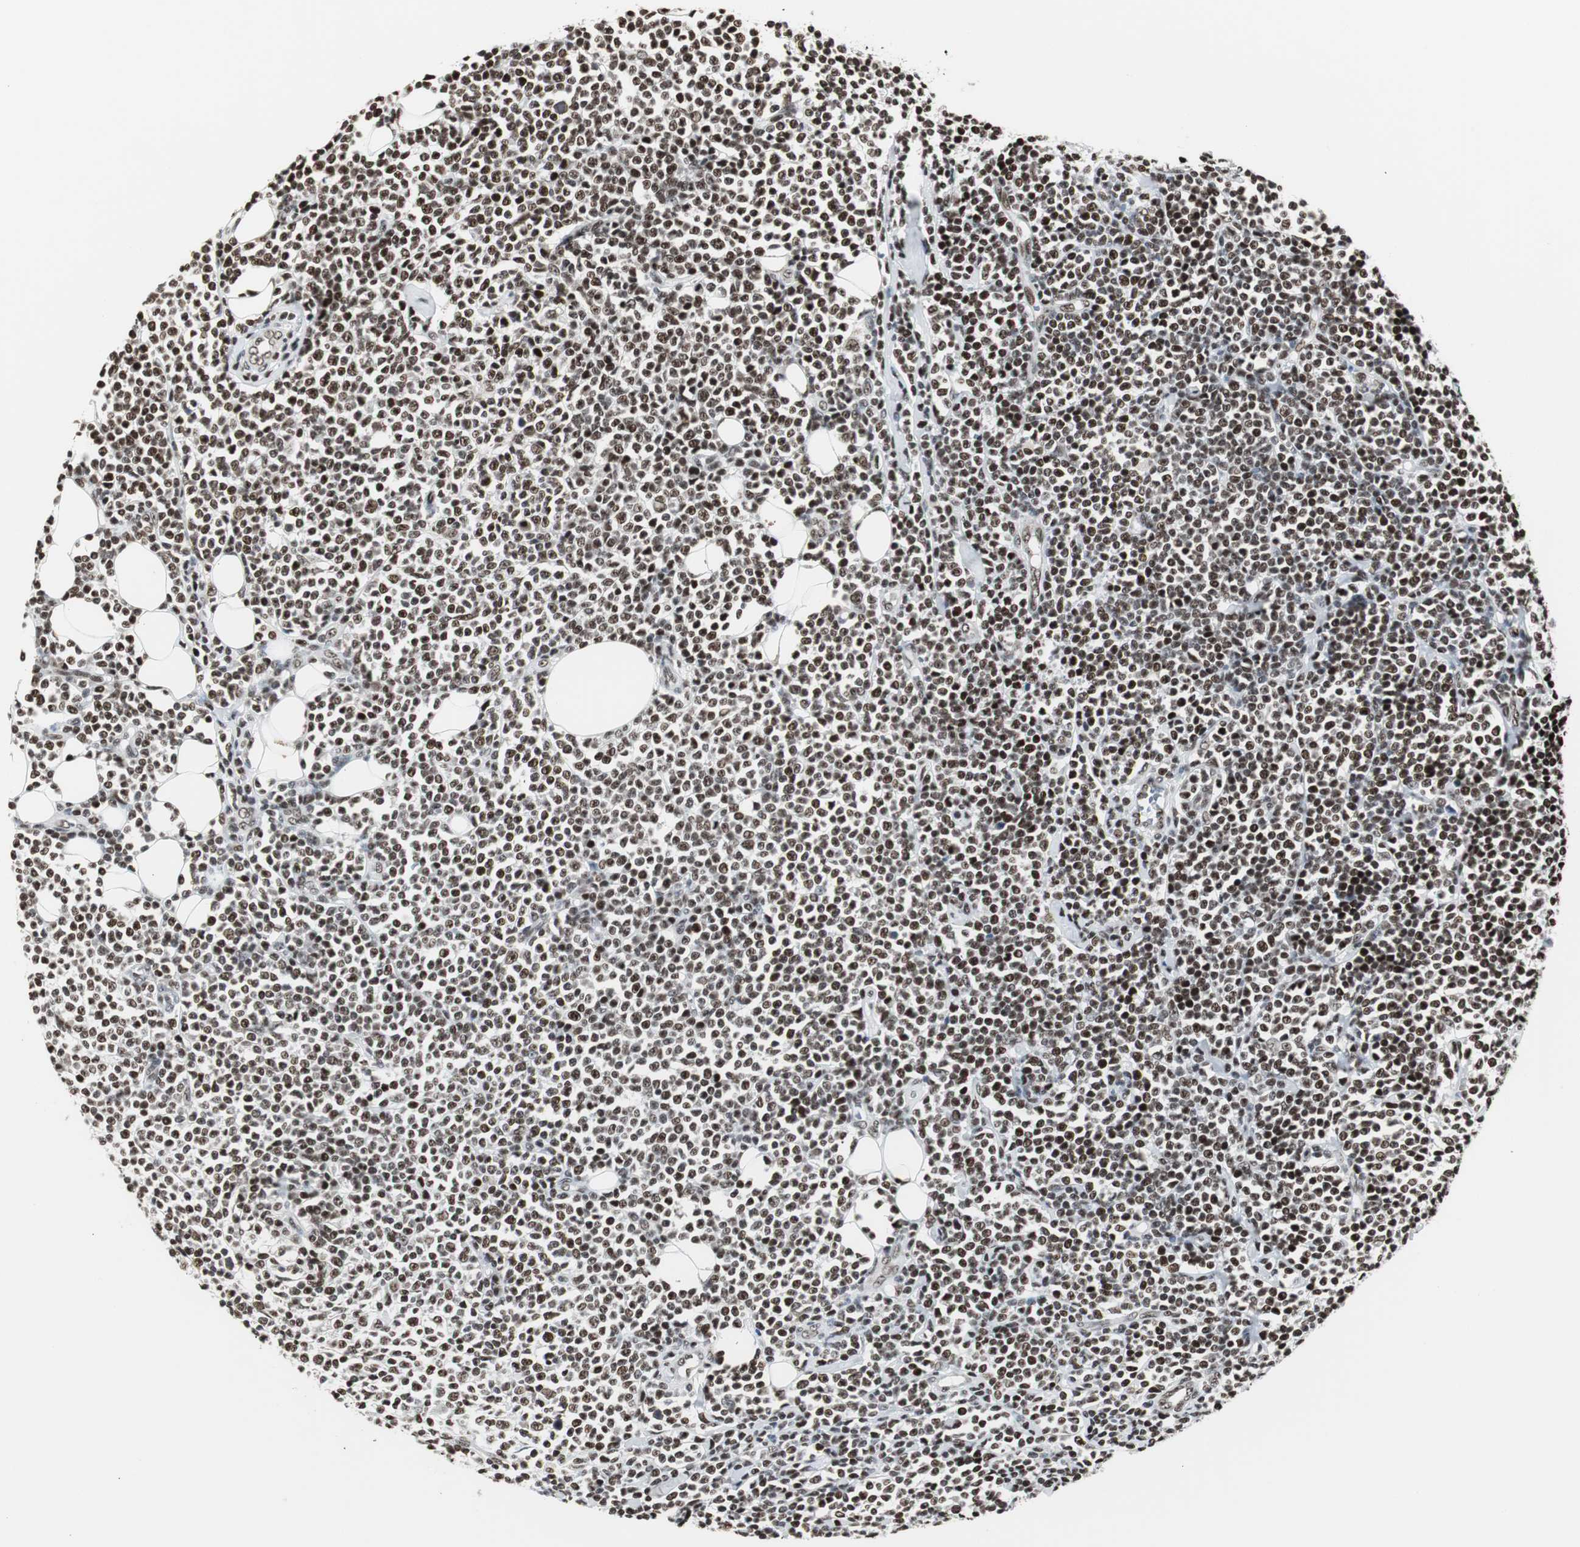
{"staining": {"intensity": "strong", "quantity": ">75%", "location": "nuclear"}, "tissue": "lymphoma", "cell_type": "Tumor cells", "image_type": "cancer", "snomed": [{"axis": "morphology", "description": "Malignant lymphoma, non-Hodgkin's type, Low grade"}, {"axis": "topography", "description": "Soft tissue"}], "caption": "Lymphoma was stained to show a protein in brown. There is high levels of strong nuclear staining in about >75% of tumor cells. The protein of interest is stained brown, and the nuclei are stained in blue (DAB (3,3'-diaminobenzidine) IHC with brightfield microscopy, high magnification).", "gene": "PARN", "patient": {"sex": "male", "age": 92}}